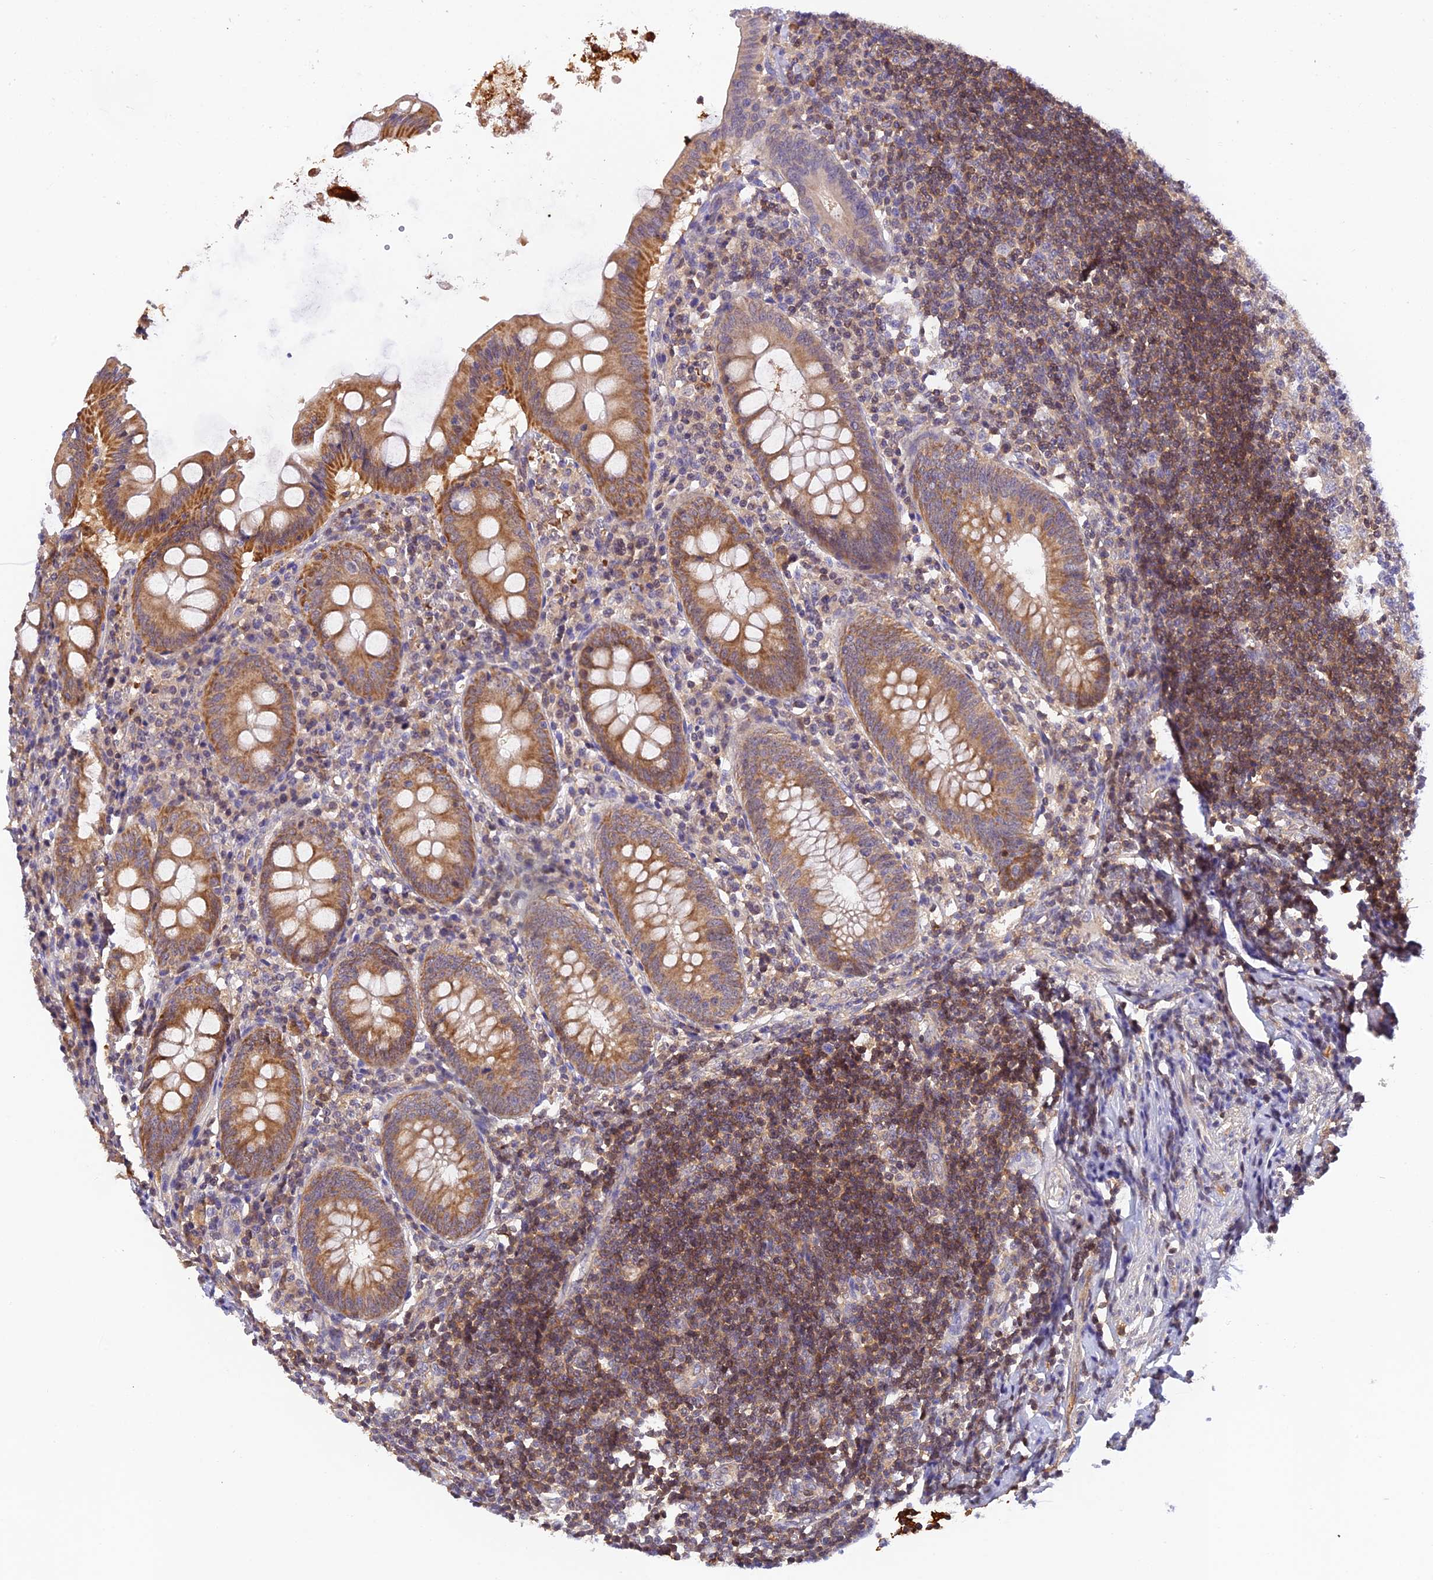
{"staining": {"intensity": "moderate", "quantity": ">75%", "location": "cytoplasmic/membranous"}, "tissue": "appendix", "cell_type": "Glandular cells", "image_type": "normal", "snomed": [{"axis": "morphology", "description": "Normal tissue, NOS"}, {"axis": "topography", "description": "Appendix"}], "caption": "An IHC histopathology image of benign tissue is shown. Protein staining in brown highlights moderate cytoplasmic/membranous positivity in appendix within glandular cells.", "gene": "HDHD2", "patient": {"sex": "female", "age": 54}}